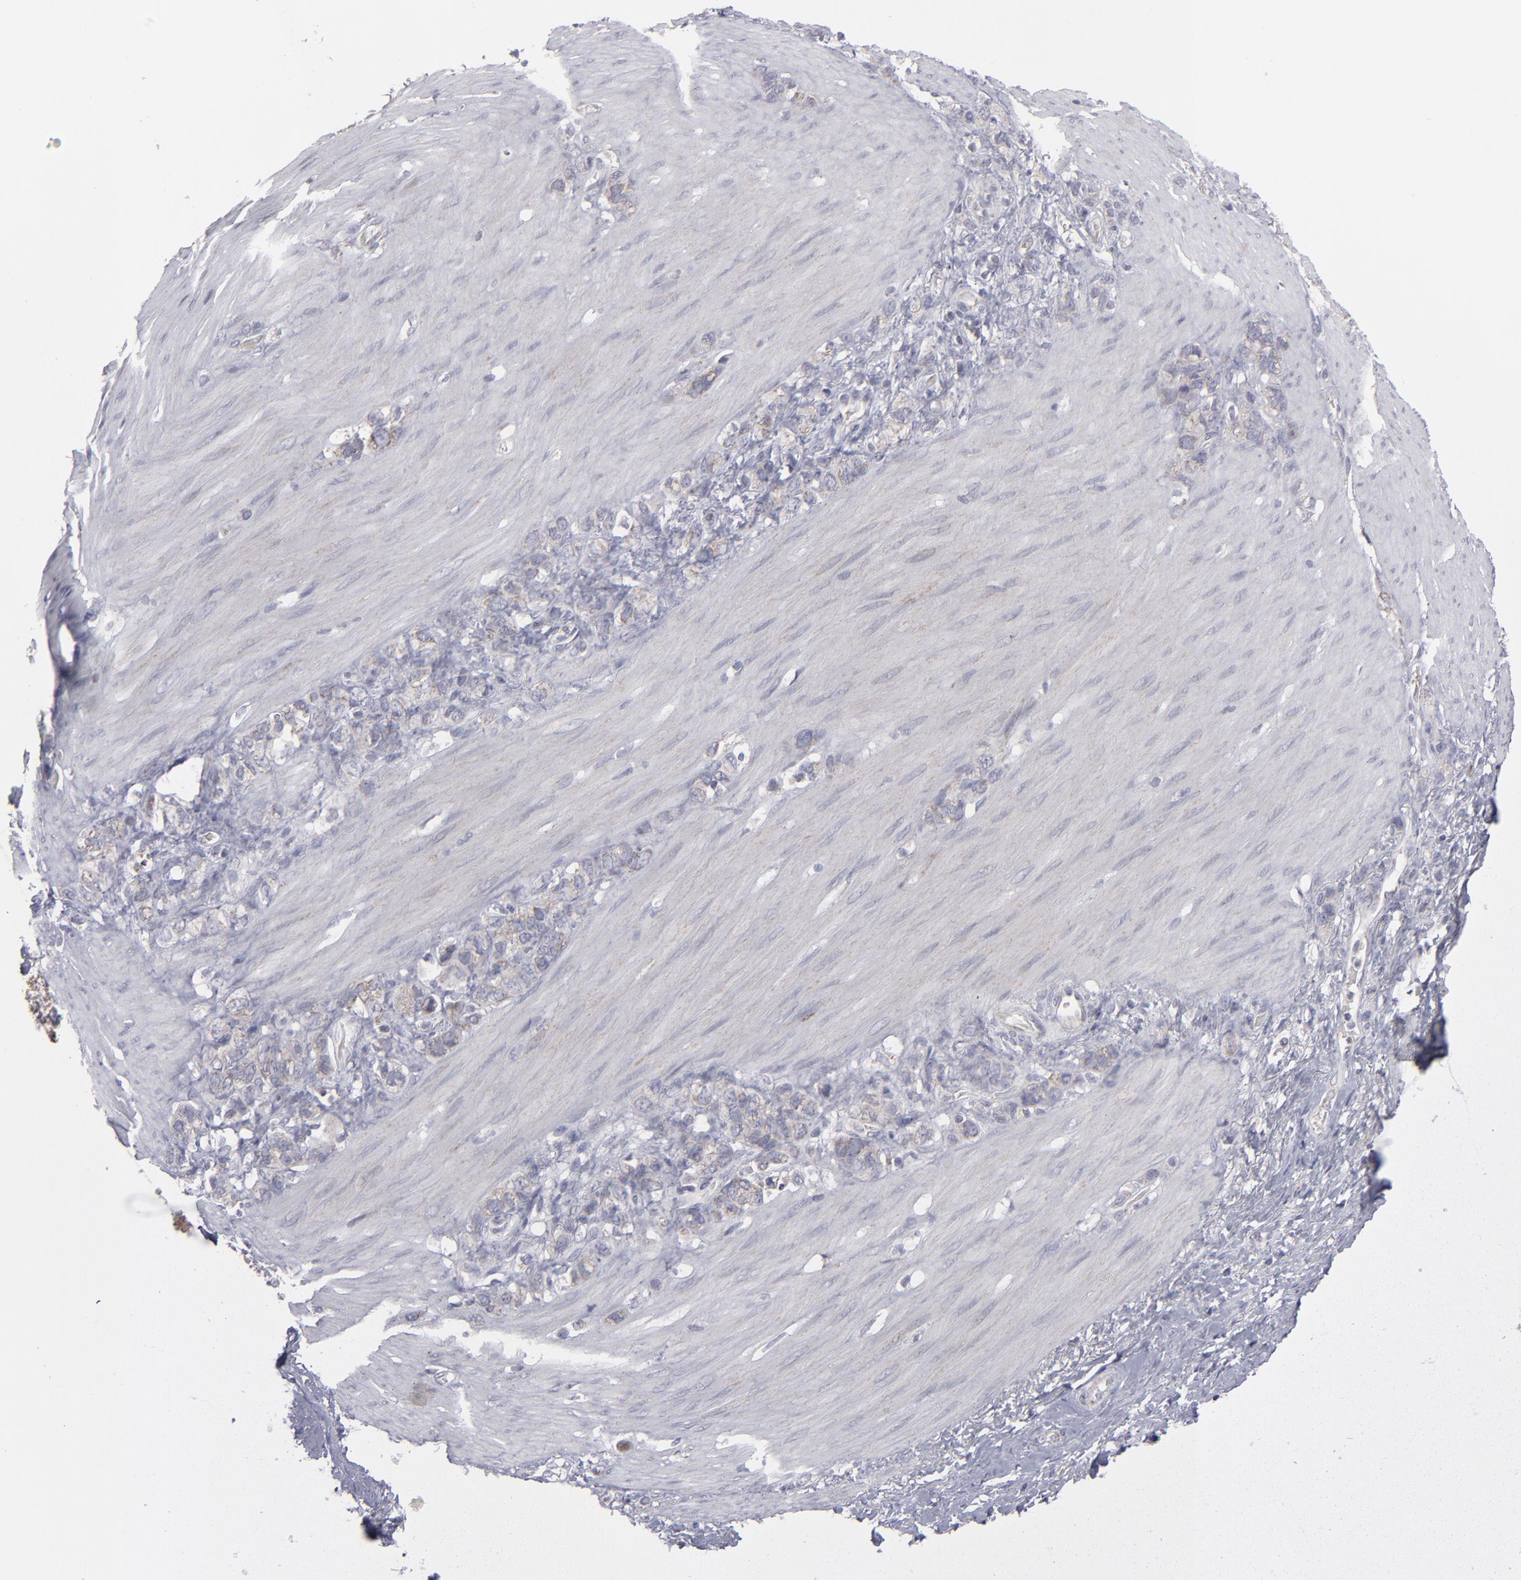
{"staining": {"intensity": "weak", "quantity": "25%-75%", "location": "cytoplasmic/membranous"}, "tissue": "stomach cancer", "cell_type": "Tumor cells", "image_type": "cancer", "snomed": [{"axis": "morphology", "description": "Normal tissue, NOS"}, {"axis": "morphology", "description": "Adenocarcinoma, NOS"}, {"axis": "morphology", "description": "Adenocarcinoma, High grade"}, {"axis": "topography", "description": "Stomach, upper"}, {"axis": "topography", "description": "Stomach"}], "caption": "Immunohistochemistry (IHC) (DAB (3,3'-diaminobenzidine)) staining of human stomach adenocarcinoma (high-grade) demonstrates weak cytoplasmic/membranous protein positivity in about 25%-75% of tumor cells.", "gene": "MYOM2", "patient": {"sex": "female", "age": 65}}